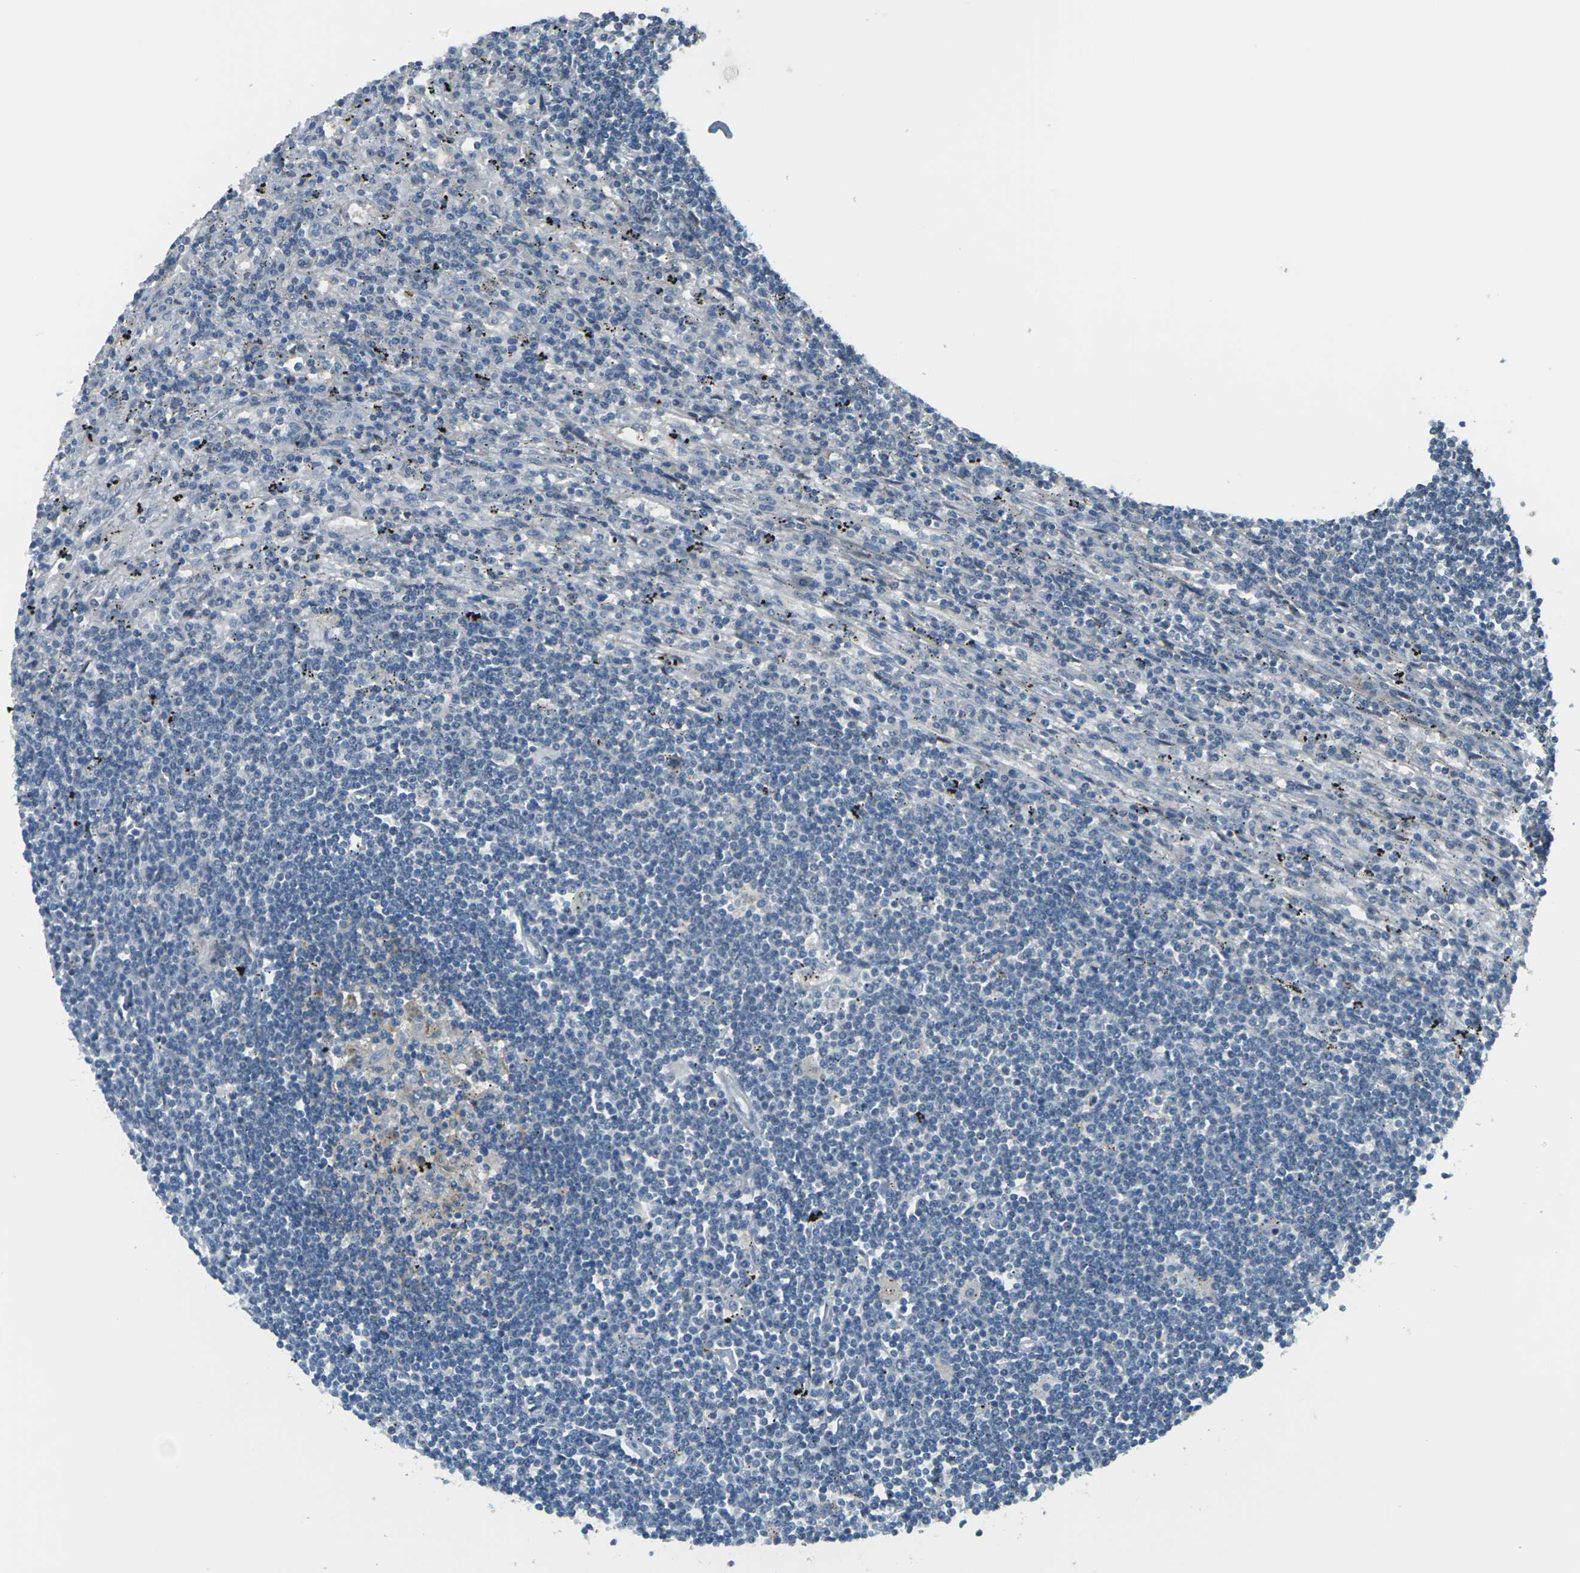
{"staining": {"intensity": "negative", "quantity": "none", "location": "none"}, "tissue": "lymphoma", "cell_type": "Tumor cells", "image_type": "cancer", "snomed": [{"axis": "morphology", "description": "Malignant lymphoma, non-Hodgkin's type, Low grade"}, {"axis": "topography", "description": "Spleen"}], "caption": "Immunohistochemistry (IHC) of malignant lymphoma, non-Hodgkin's type (low-grade) reveals no staining in tumor cells.", "gene": "SLC13A3", "patient": {"sex": "male", "age": 76}}